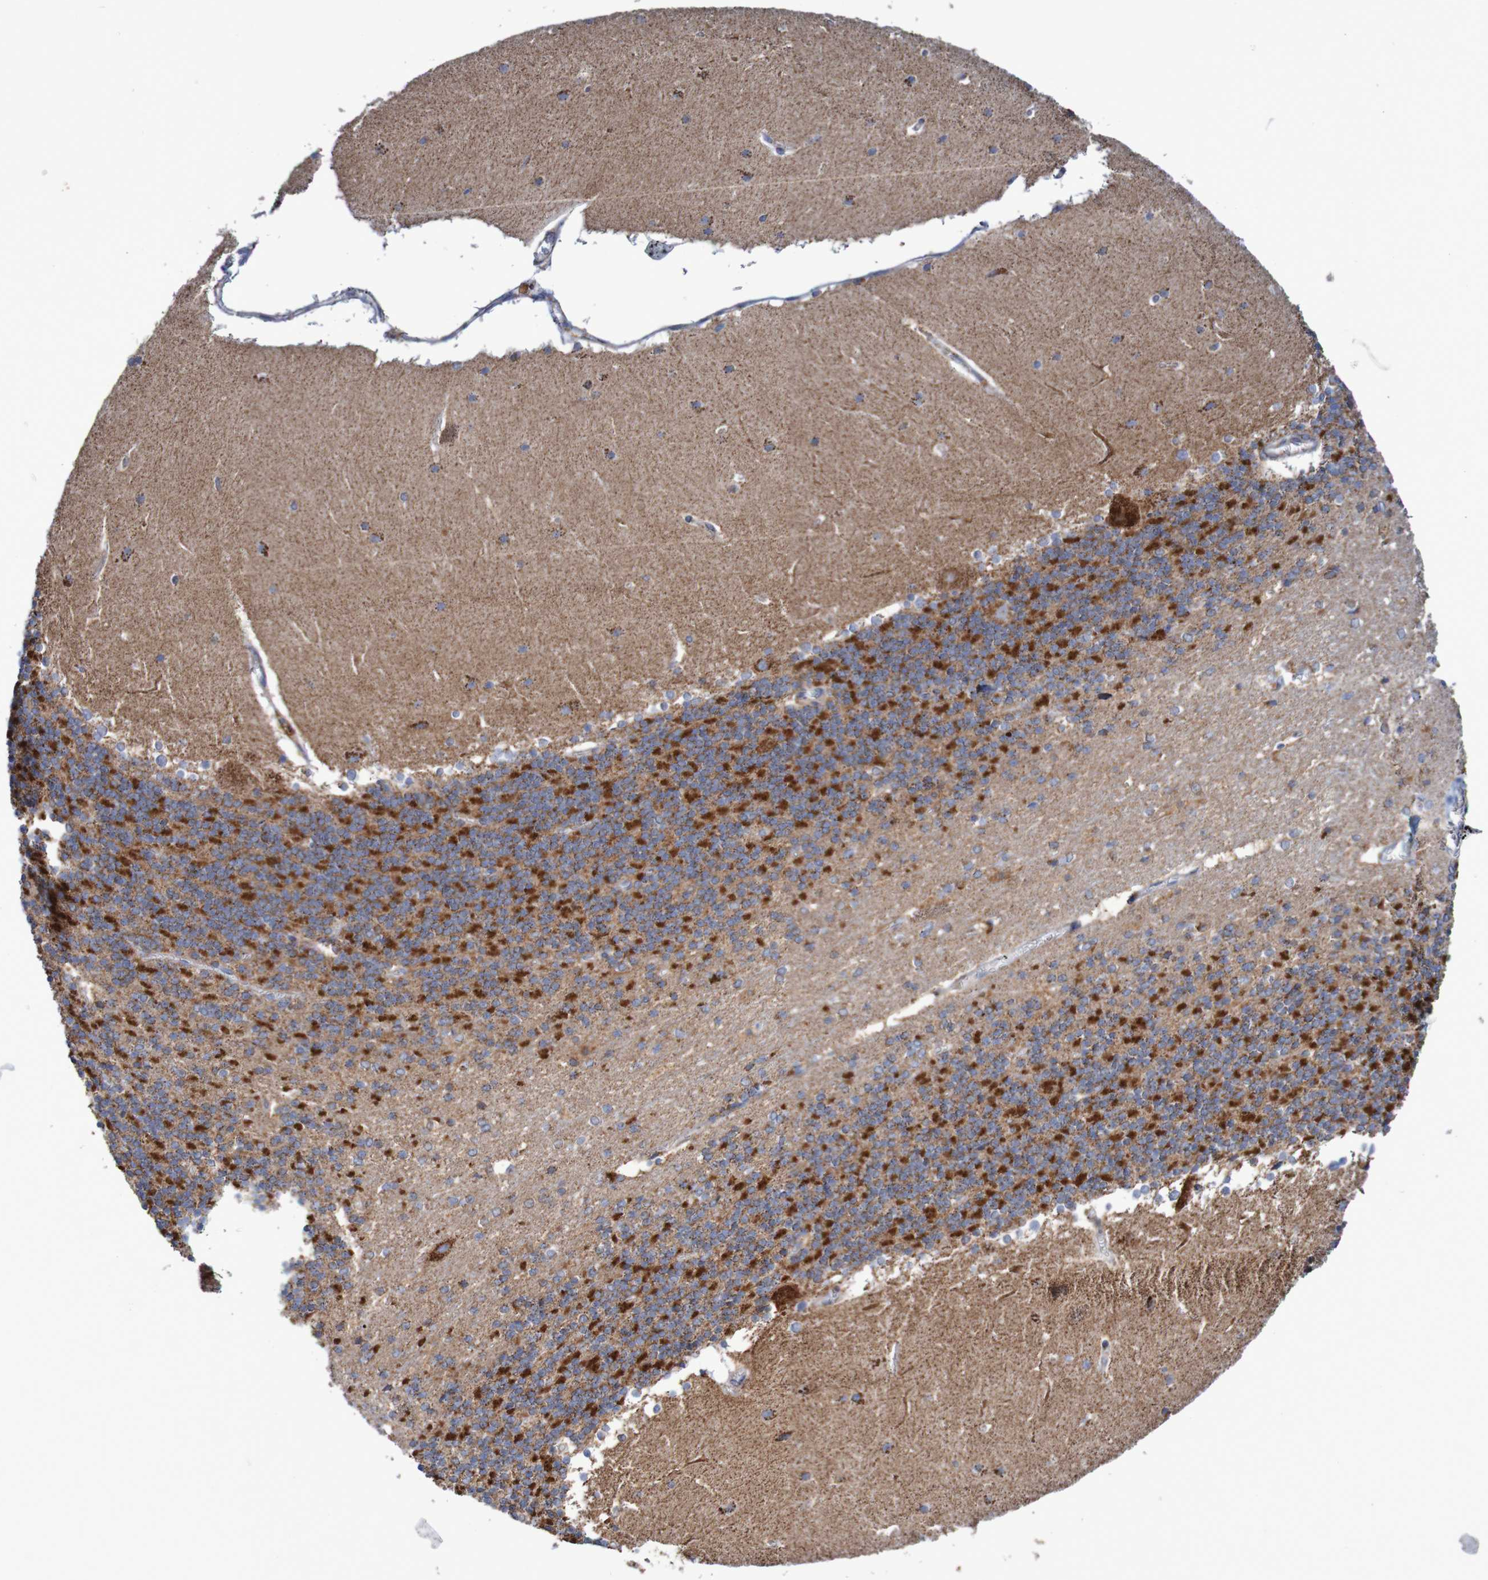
{"staining": {"intensity": "strong", "quantity": "25%-75%", "location": "cytoplasmic/membranous"}, "tissue": "cerebellum", "cell_type": "Cells in granular layer", "image_type": "normal", "snomed": [{"axis": "morphology", "description": "Normal tissue, NOS"}, {"axis": "topography", "description": "Cerebellum"}], "caption": "A high amount of strong cytoplasmic/membranous expression is seen in about 25%-75% of cells in granular layer in unremarkable cerebellum.", "gene": "MMEL1", "patient": {"sex": "female", "age": 19}}